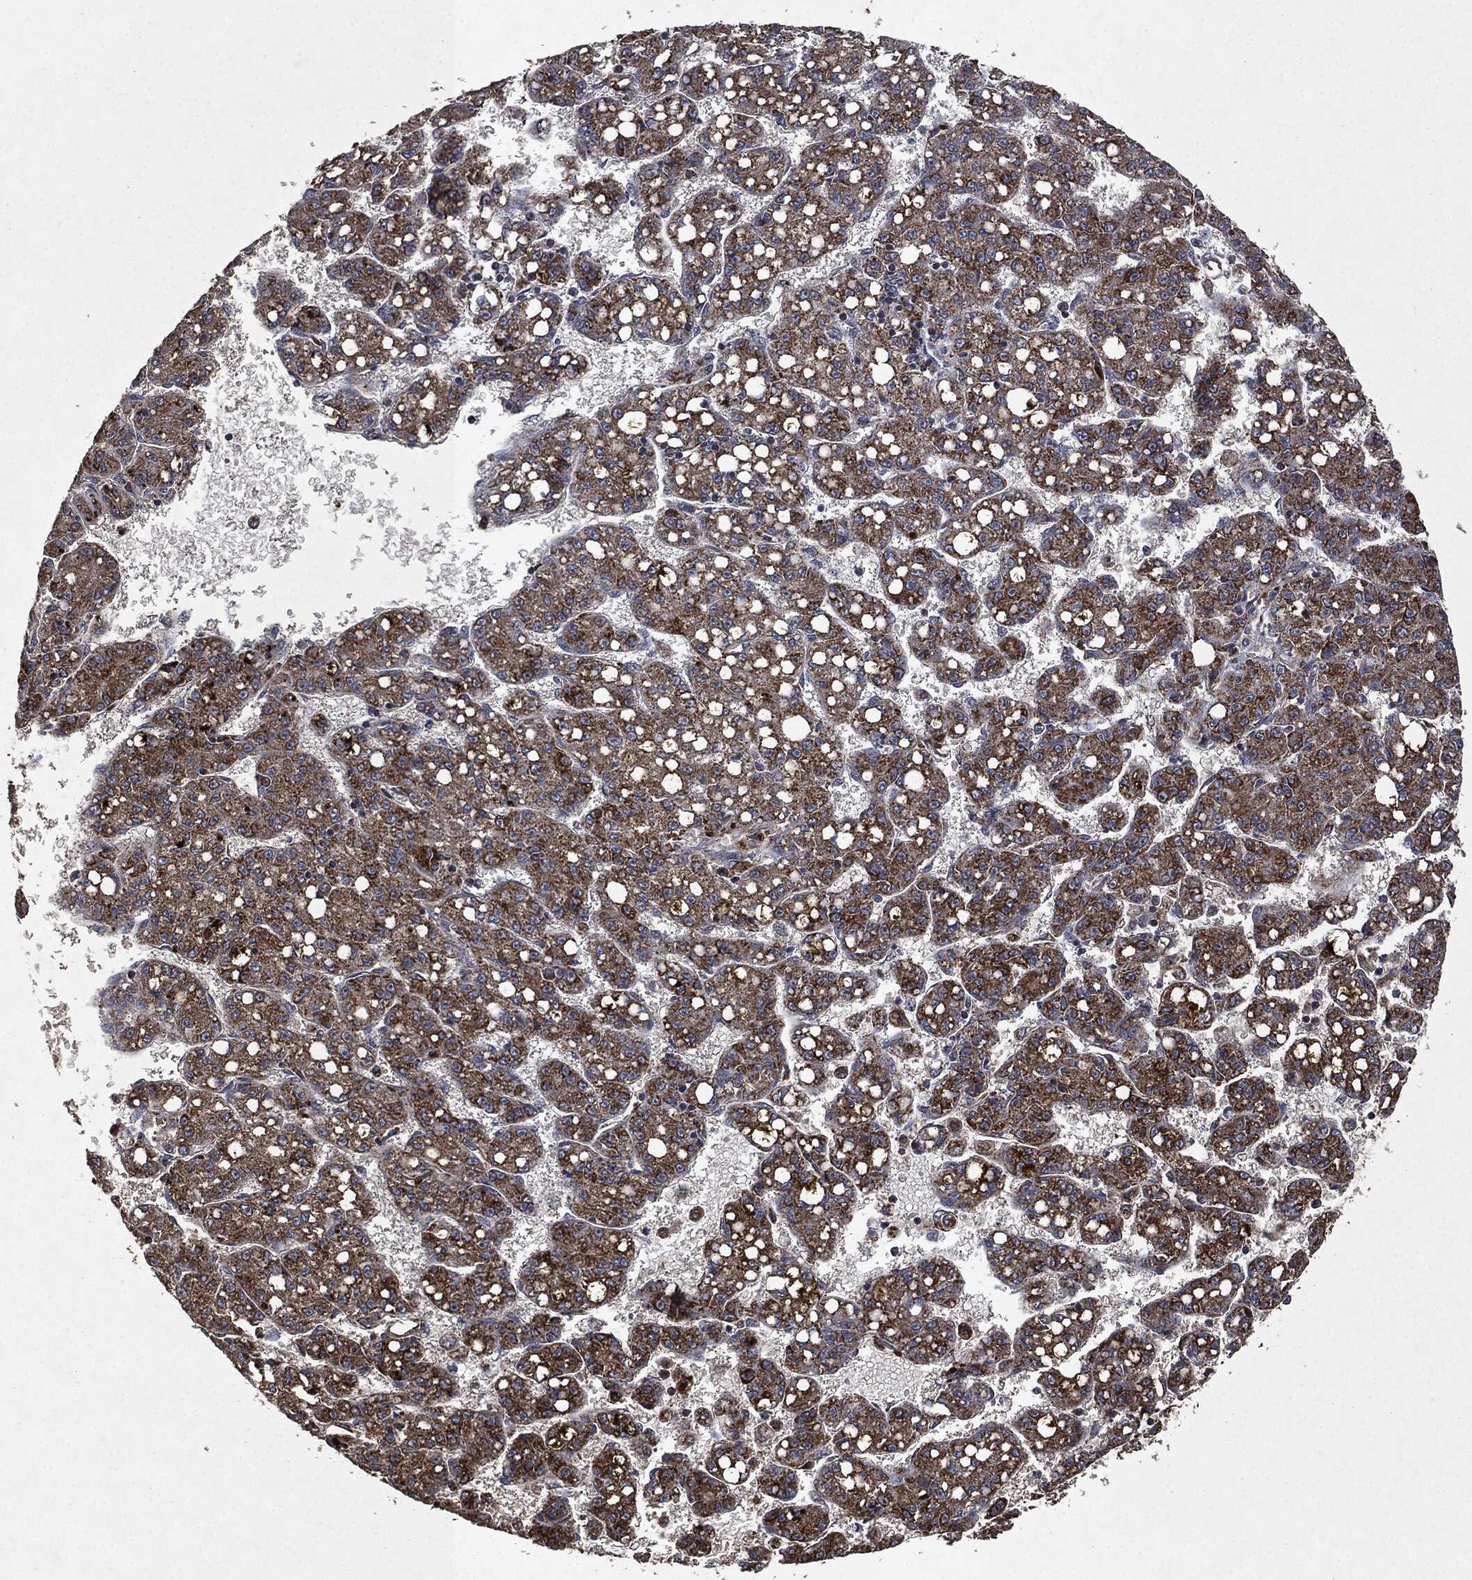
{"staining": {"intensity": "strong", "quantity": ">75%", "location": "cytoplasmic/membranous"}, "tissue": "liver cancer", "cell_type": "Tumor cells", "image_type": "cancer", "snomed": [{"axis": "morphology", "description": "Carcinoma, Hepatocellular, NOS"}, {"axis": "topography", "description": "Liver"}], "caption": "Protein positivity by IHC shows strong cytoplasmic/membranous expression in approximately >75% of tumor cells in liver cancer.", "gene": "RYK", "patient": {"sex": "female", "age": 65}}